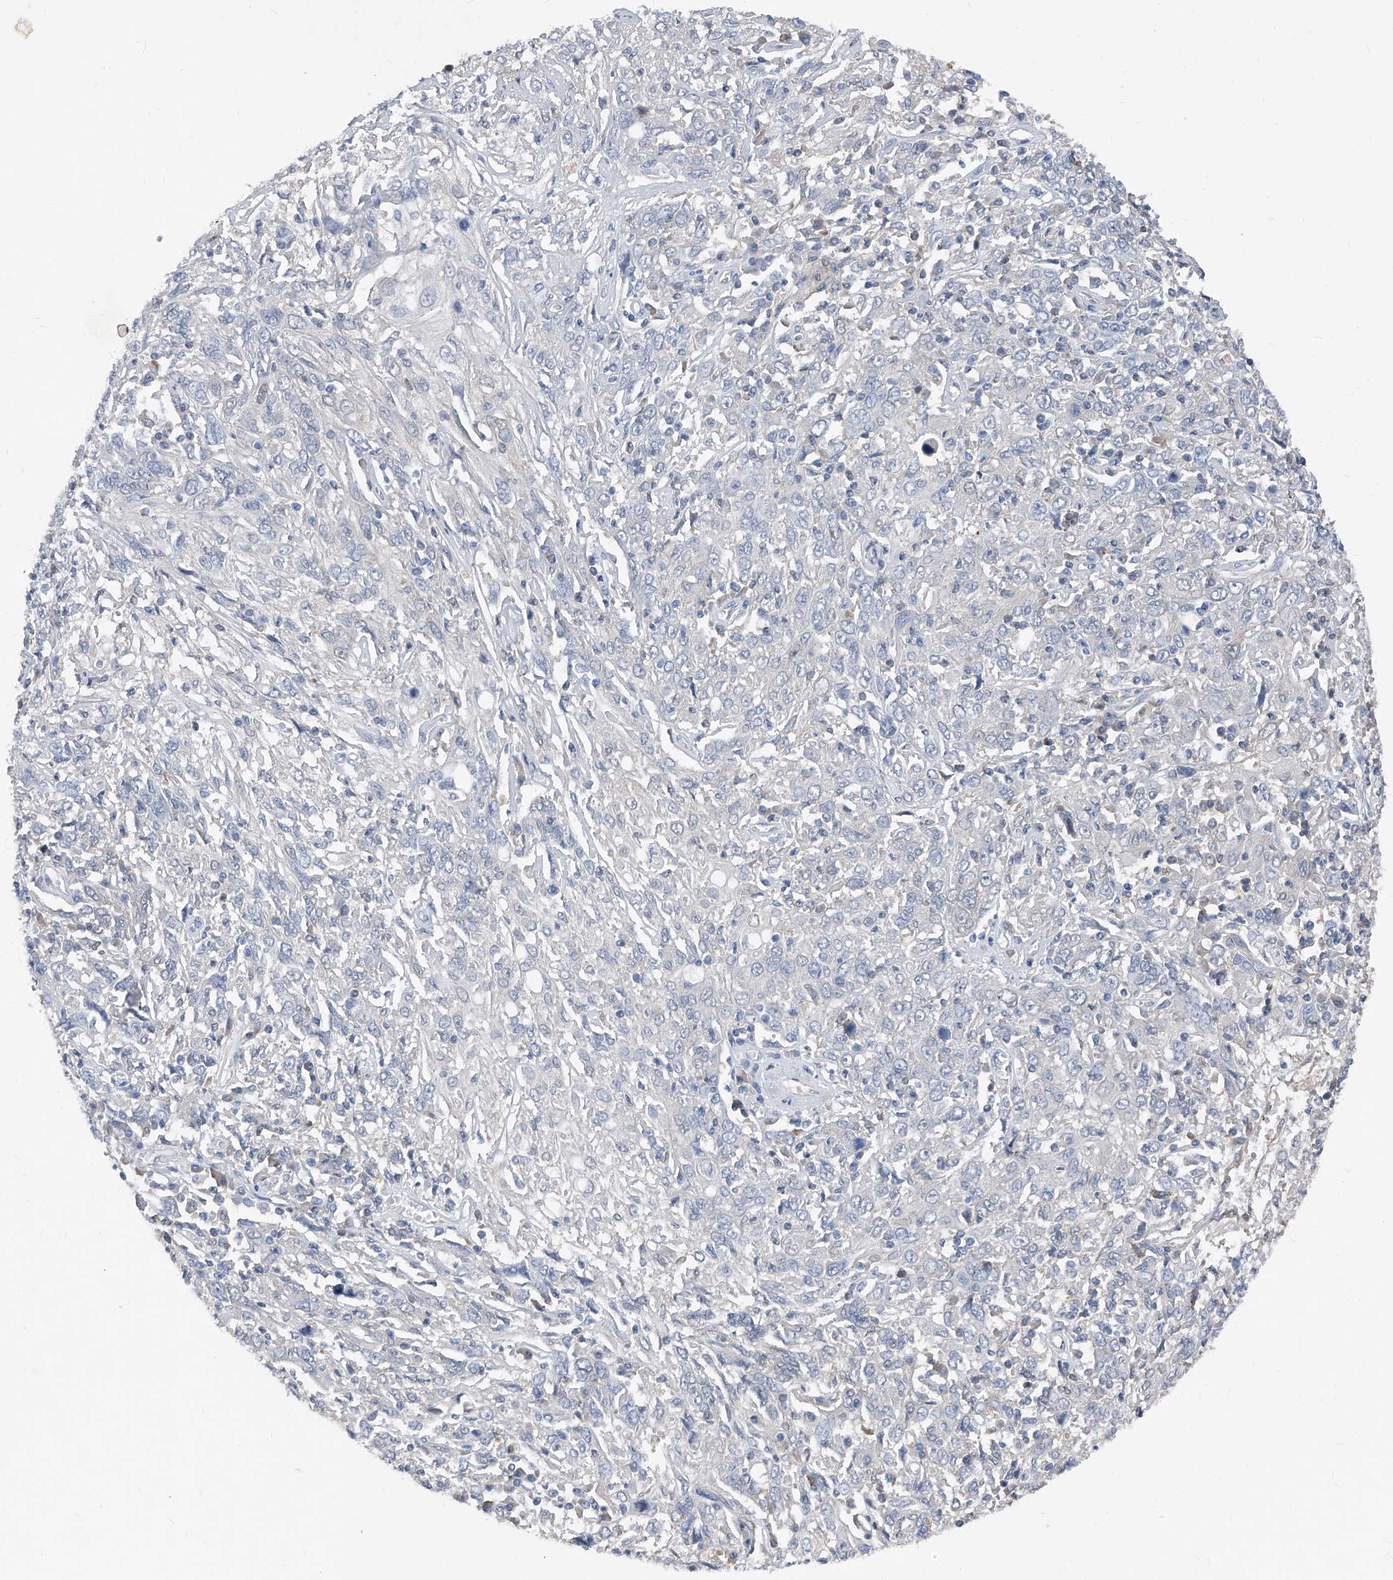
{"staining": {"intensity": "negative", "quantity": "none", "location": "none"}, "tissue": "cervical cancer", "cell_type": "Tumor cells", "image_type": "cancer", "snomed": [{"axis": "morphology", "description": "Squamous cell carcinoma, NOS"}, {"axis": "topography", "description": "Cervix"}], "caption": "Tumor cells show no significant protein staining in cervical cancer (squamous cell carcinoma).", "gene": "MAP2K6", "patient": {"sex": "female", "age": 46}}